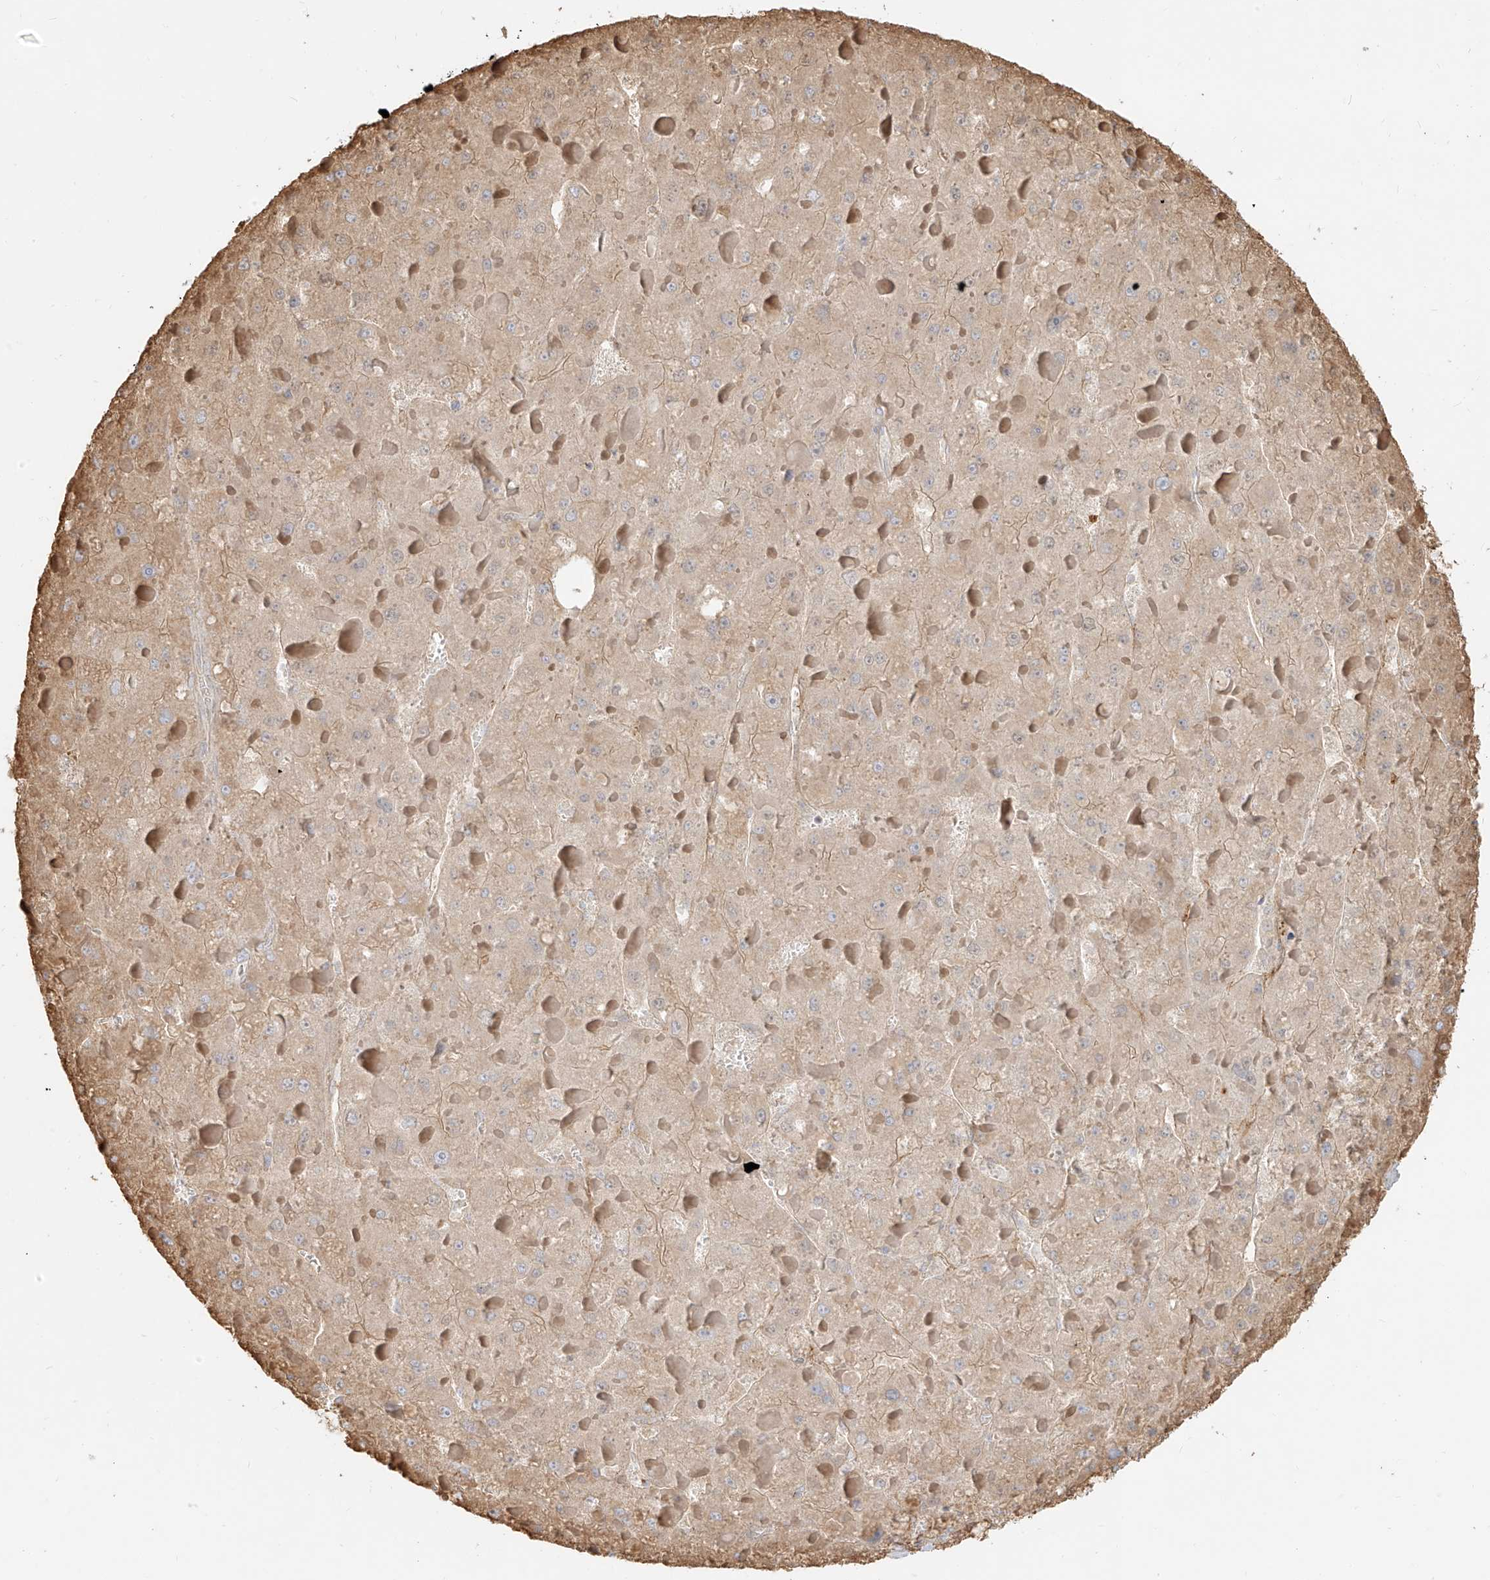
{"staining": {"intensity": "weak", "quantity": "25%-75%", "location": "cytoplasmic/membranous"}, "tissue": "liver cancer", "cell_type": "Tumor cells", "image_type": "cancer", "snomed": [{"axis": "morphology", "description": "Carcinoma, Hepatocellular, NOS"}, {"axis": "topography", "description": "Liver"}], "caption": "A photomicrograph of human hepatocellular carcinoma (liver) stained for a protein shows weak cytoplasmic/membranous brown staining in tumor cells. Nuclei are stained in blue.", "gene": "NHSL1", "patient": {"sex": "female", "age": 73}}